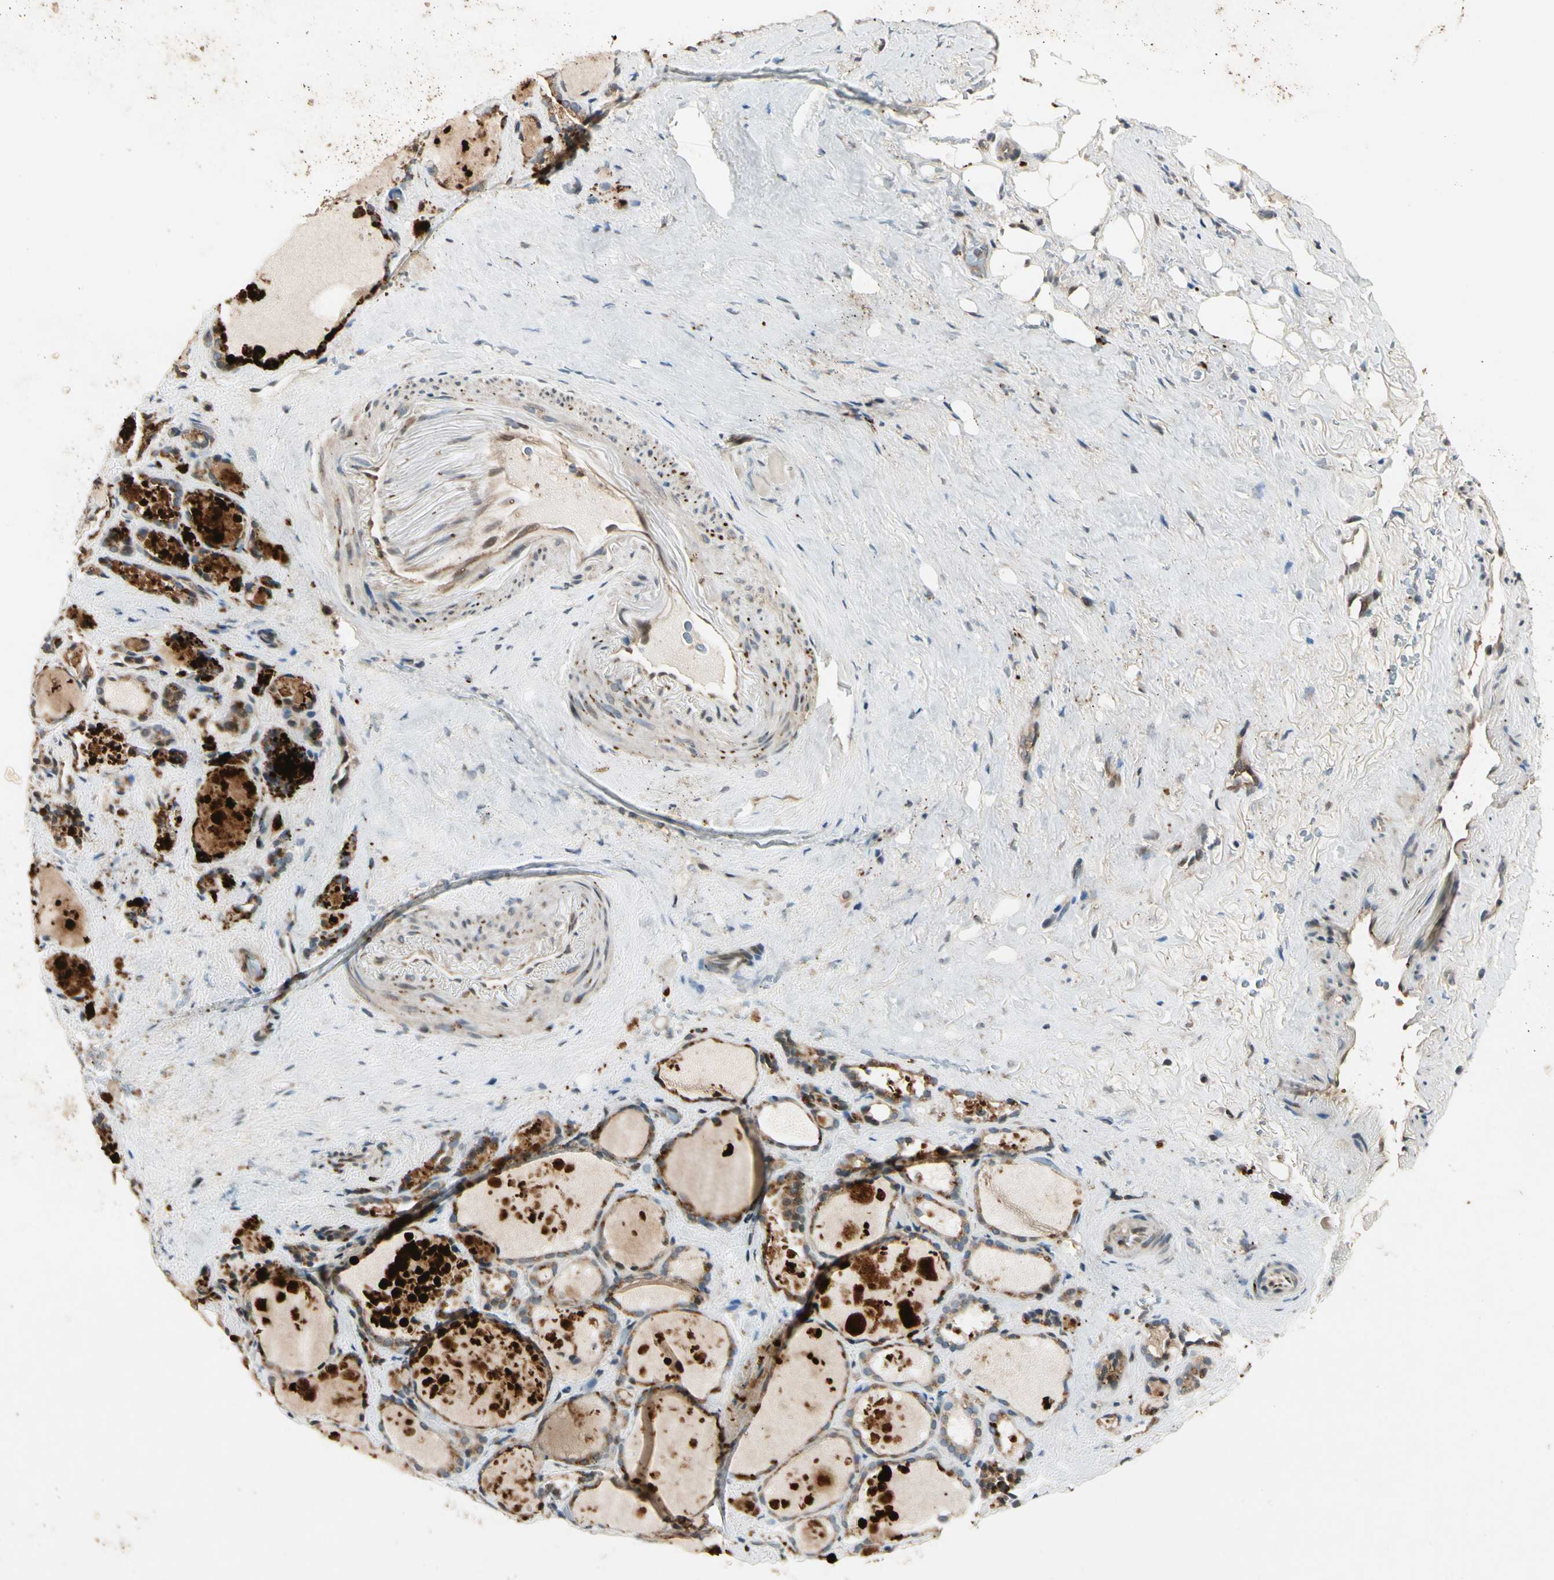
{"staining": {"intensity": "negative", "quantity": "none", "location": "none"}, "tissue": "thyroid gland", "cell_type": "Glandular cells", "image_type": "normal", "snomed": [{"axis": "morphology", "description": "Normal tissue, NOS"}, {"axis": "topography", "description": "Thyroid gland"}], "caption": "Immunohistochemistry histopathology image of unremarkable thyroid gland stained for a protein (brown), which displays no positivity in glandular cells. Nuclei are stained in blue.", "gene": "ROCK2", "patient": {"sex": "female", "age": 75}}